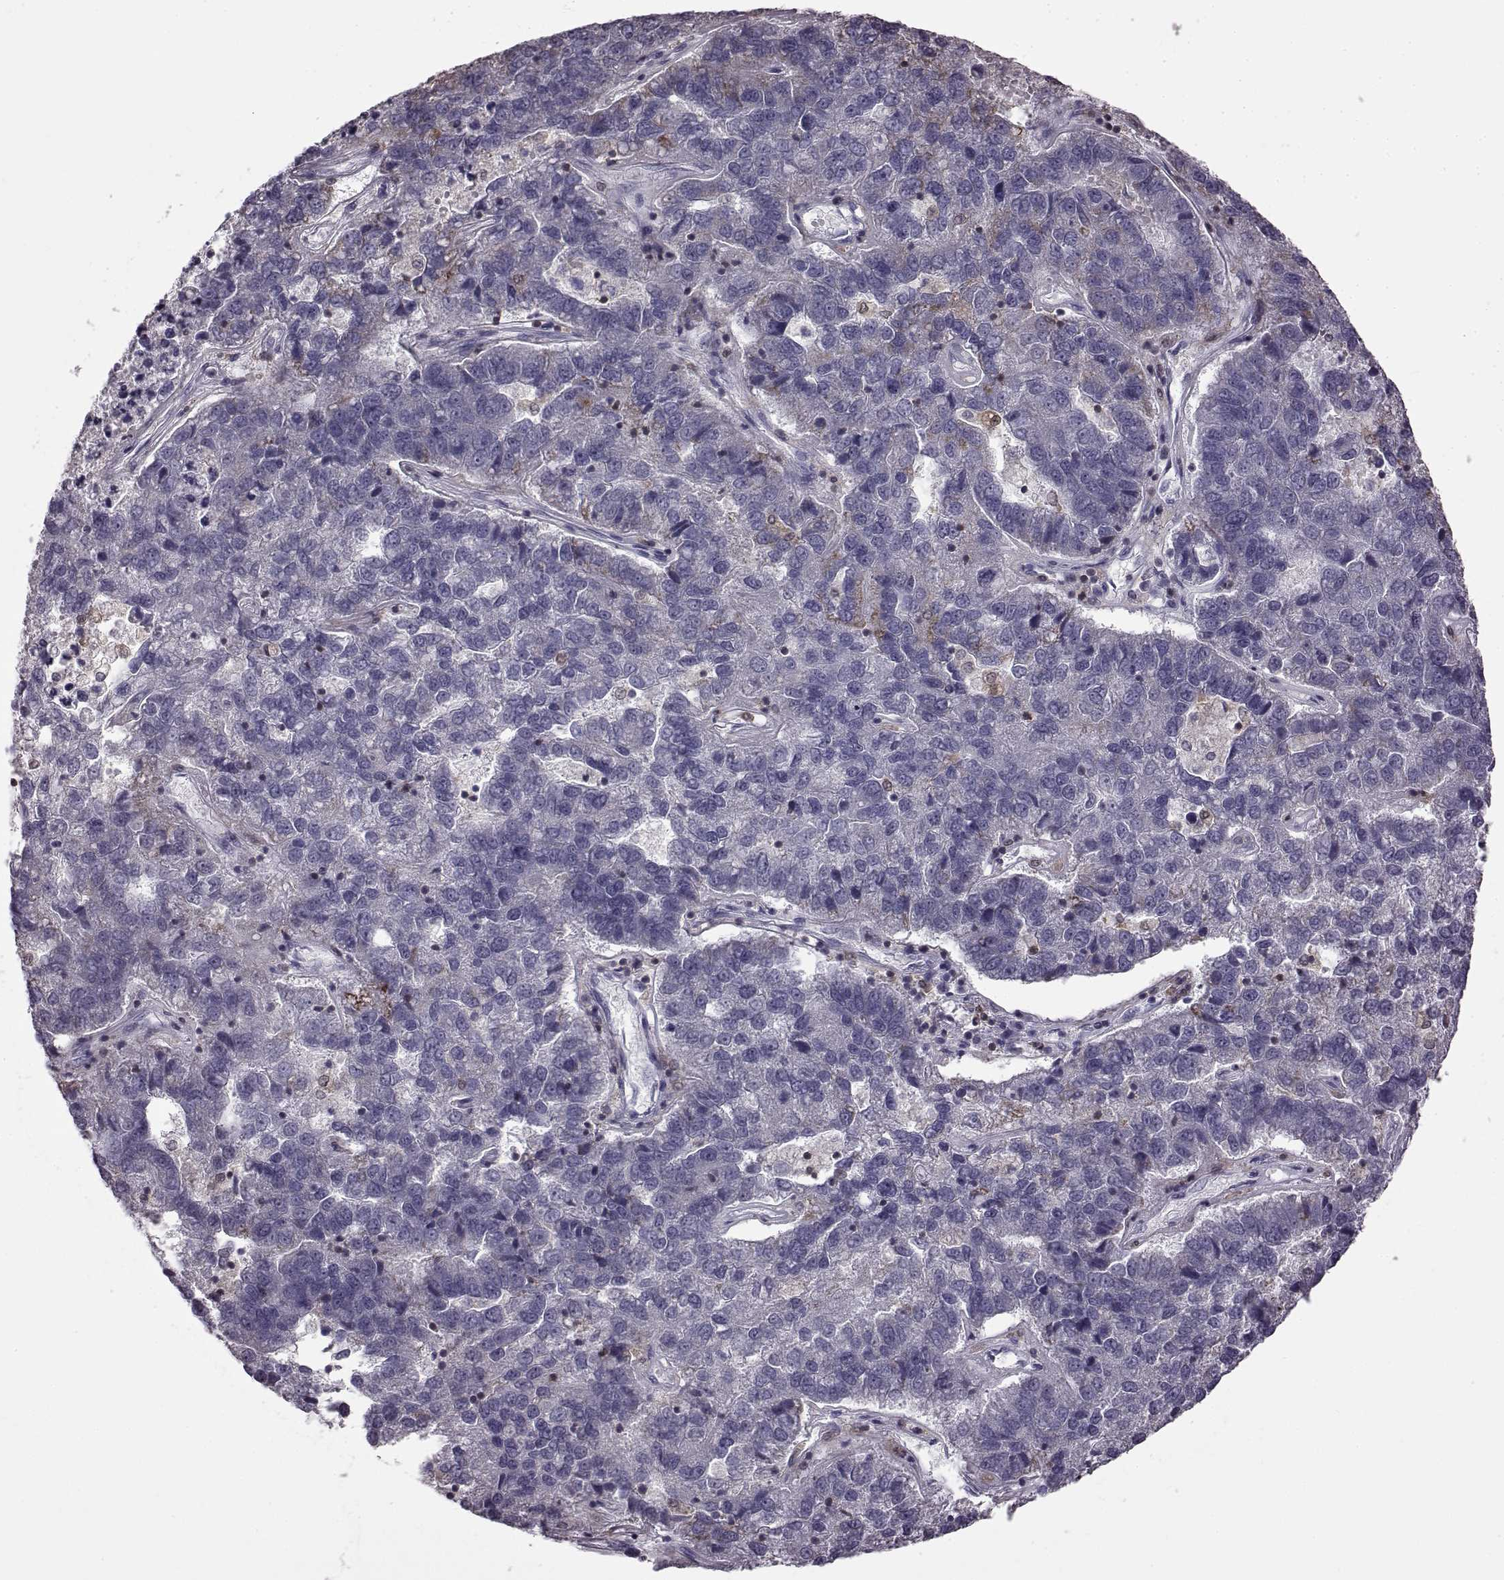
{"staining": {"intensity": "strong", "quantity": "<25%", "location": "cytoplasmic/membranous"}, "tissue": "pancreatic cancer", "cell_type": "Tumor cells", "image_type": "cancer", "snomed": [{"axis": "morphology", "description": "Adenocarcinoma, NOS"}, {"axis": "topography", "description": "Pancreas"}], "caption": "Pancreatic cancer stained with DAB (3,3'-diaminobenzidine) immunohistochemistry shows medium levels of strong cytoplasmic/membranous positivity in approximately <25% of tumor cells. (DAB (3,3'-diaminobenzidine) = brown stain, brightfield microscopy at high magnification).", "gene": "DOK2", "patient": {"sex": "female", "age": 61}}